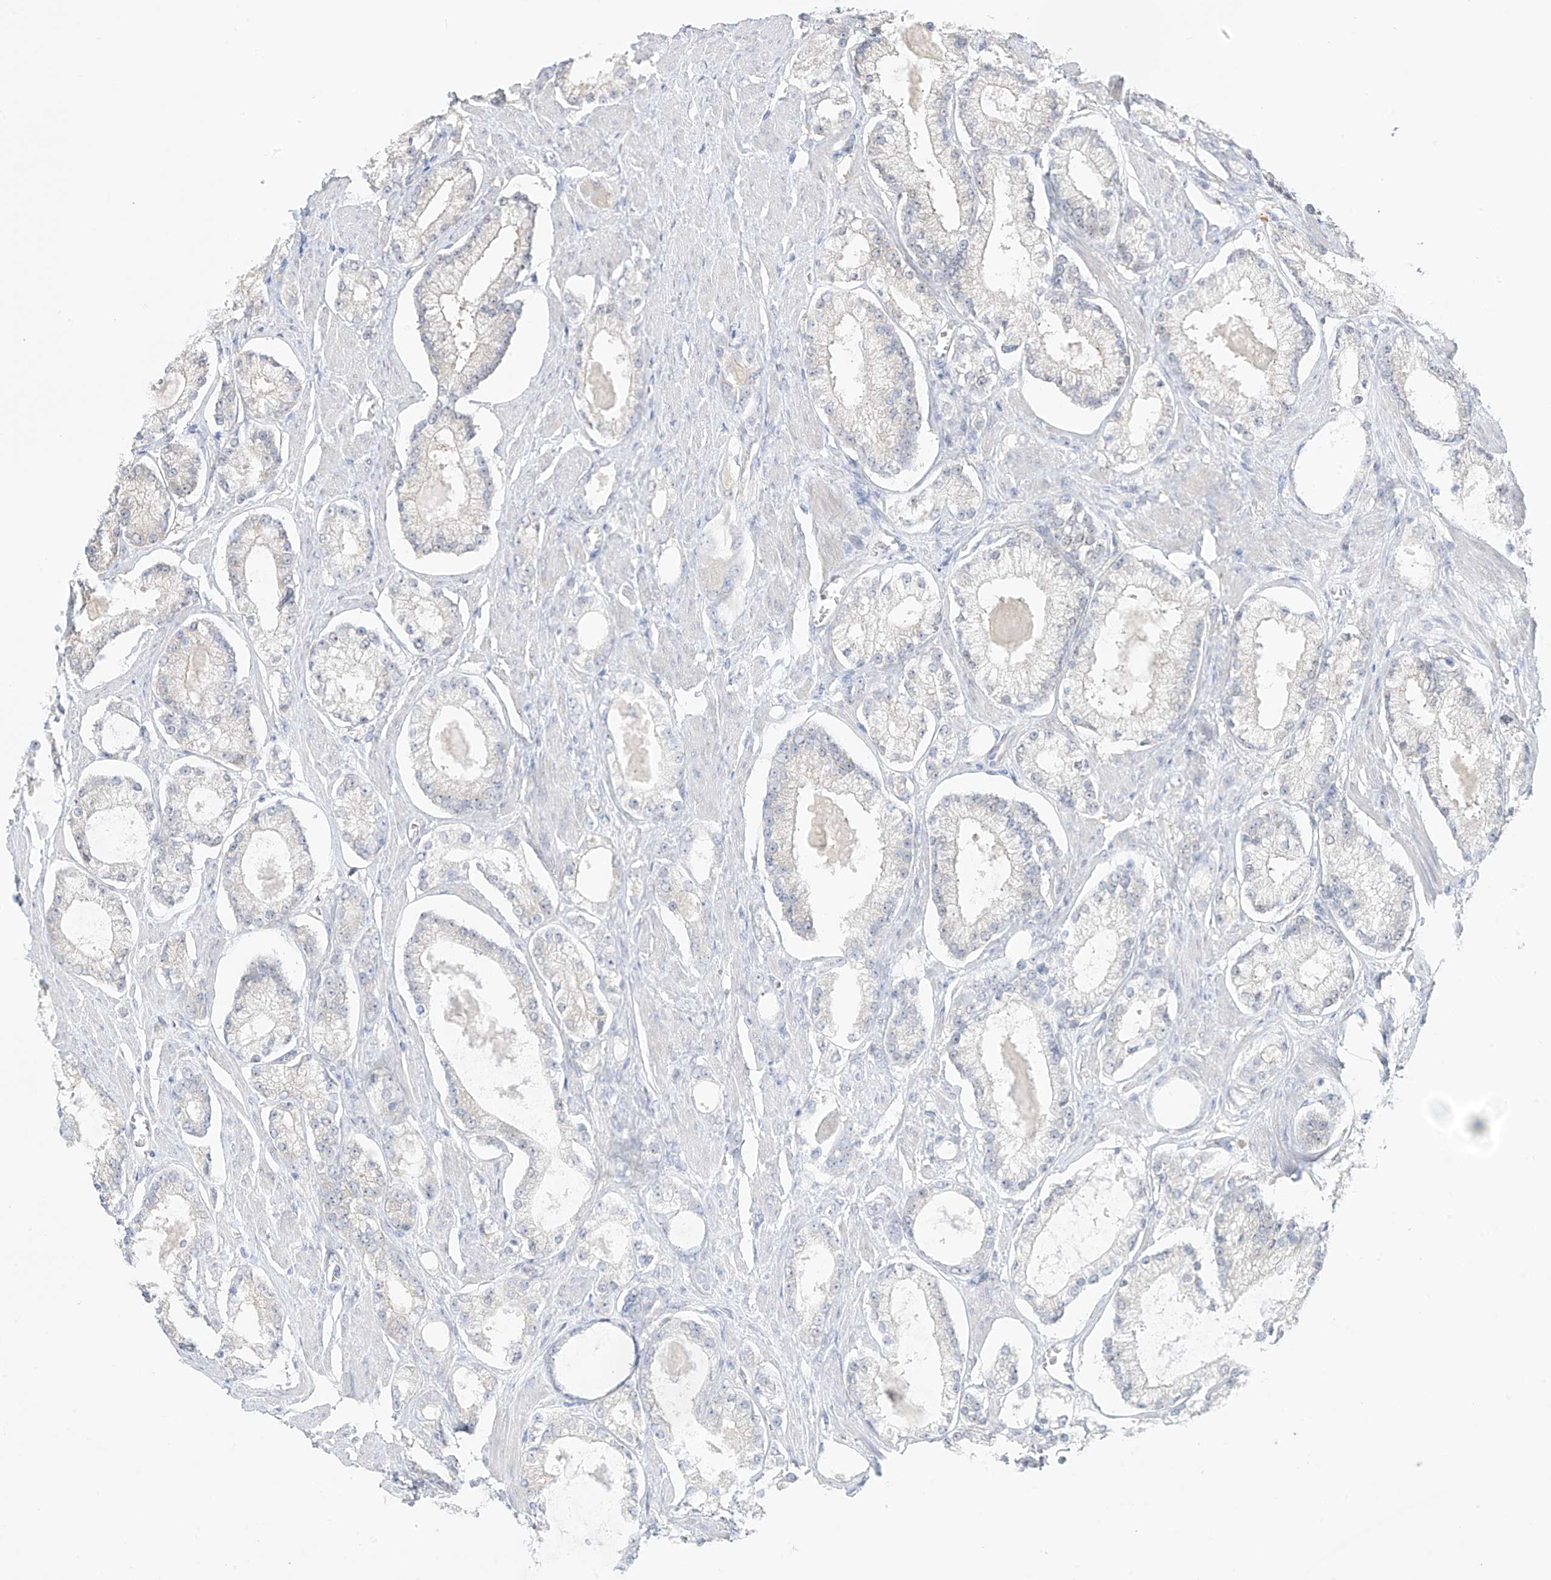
{"staining": {"intensity": "negative", "quantity": "none", "location": "none"}, "tissue": "prostate cancer", "cell_type": "Tumor cells", "image_type": "cancer", "snomed": [{"axis": "morphology", "description": "Adenocarcinoma, Low grade"}, {"axis": "topography", "description": "Prostate"}], "caption": "The immunohistochemistry micrograph has no significant expression in tumor cells of prostate cancer tissue.", "gene": "EIPR1", "patient": {"sex": "male", "age": 54}}